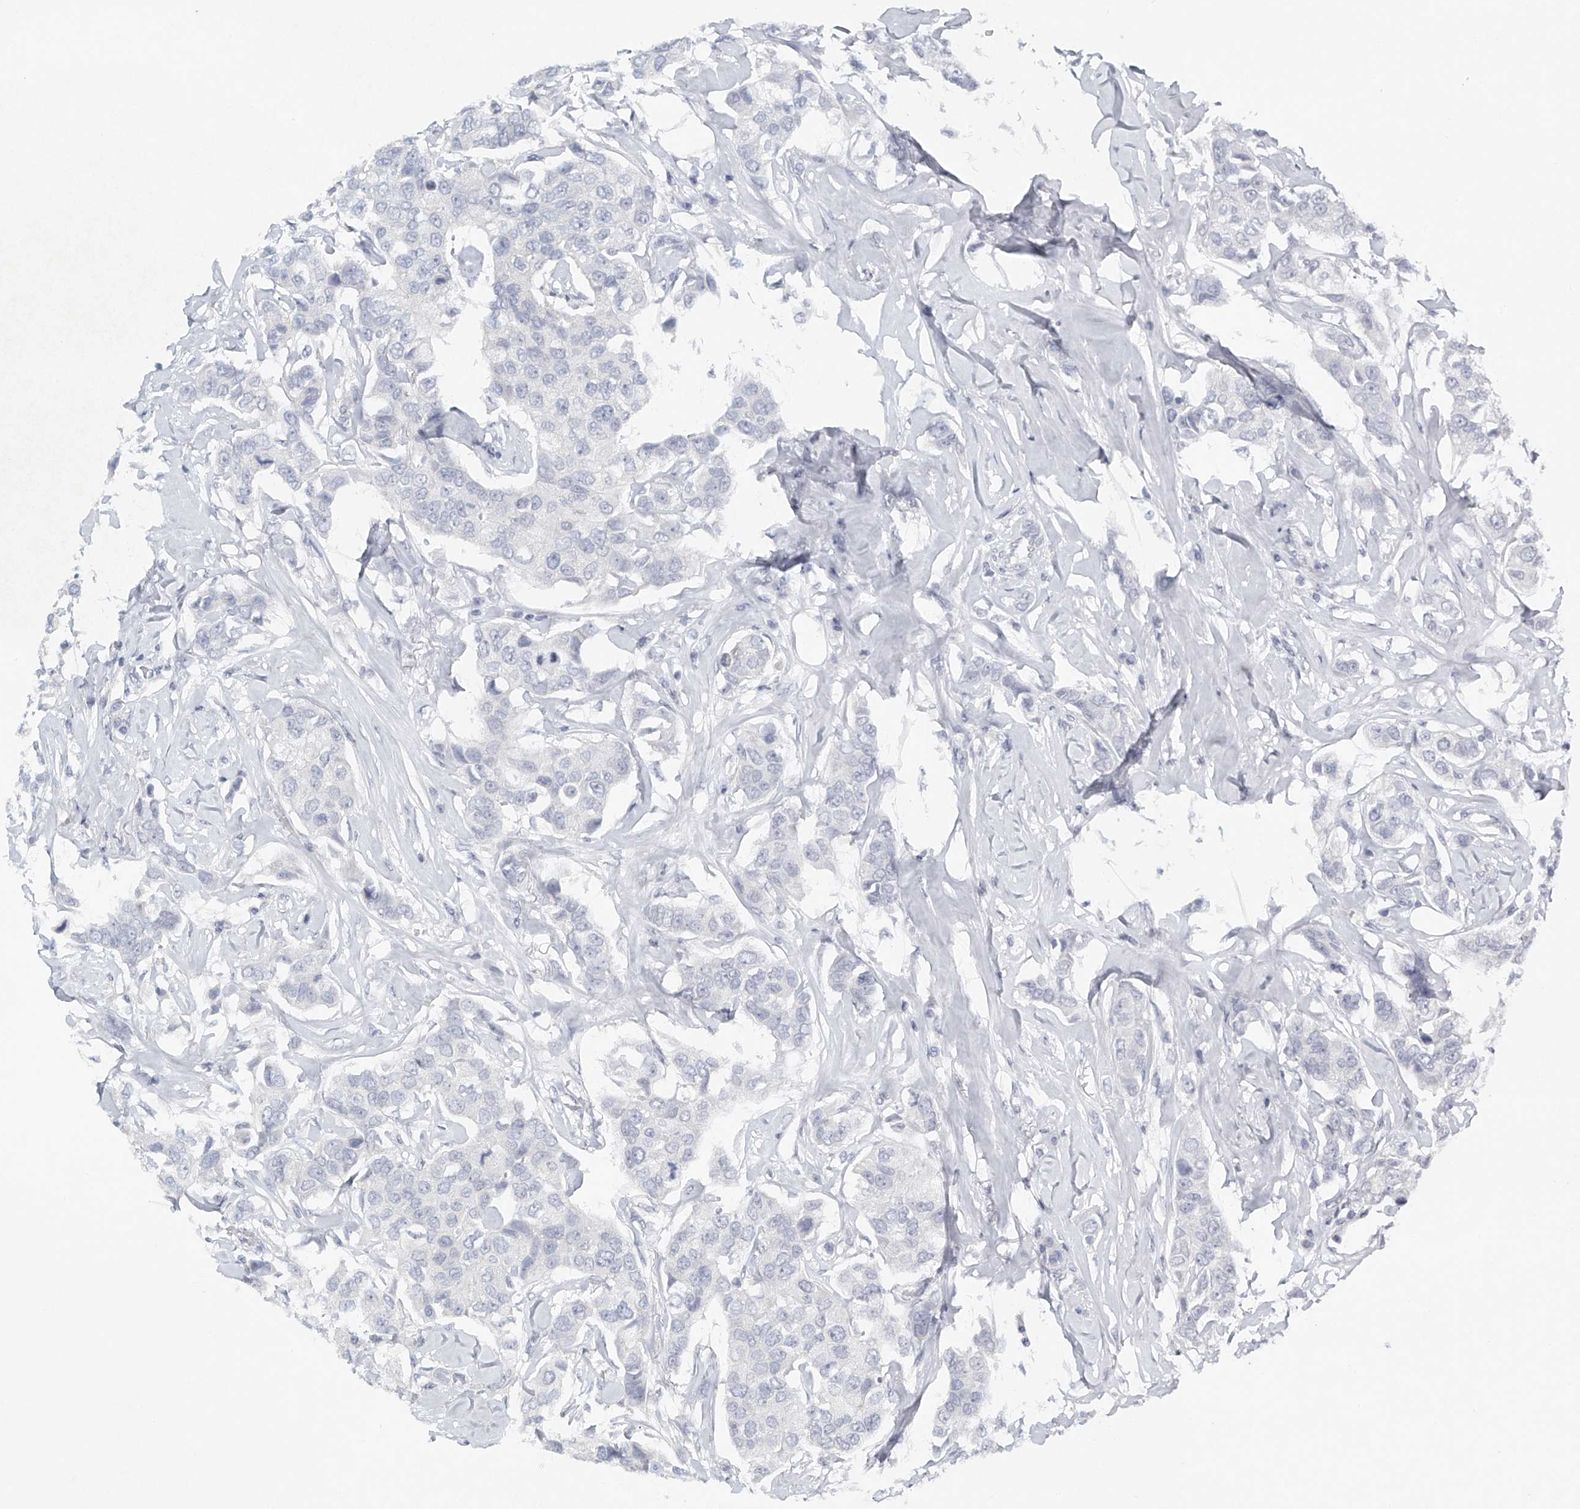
{"staining": {"intensity": "negative", "quantity": "none", "location": "none"}, "tissue": "breast cancer", "cell_type": "Tumor cells", "image_type": "cancer", "snomed": [{"axis": "morphology", "description": "Duct carcinoma"}, {"axis": "topography", "description": "Breast"}], "caption": "There is no significant expression in tumor cells of invasive ductal carcinoma (breast). The staining was performed using DAB (3,3'-diaminobenzidine) to visualize the protein expression in brown, while the nuclei were stained in blue with hematoxylin (Magnification: 20x).", "gene": "FAT2", "patient": {"sex": "female", "age": 80}}